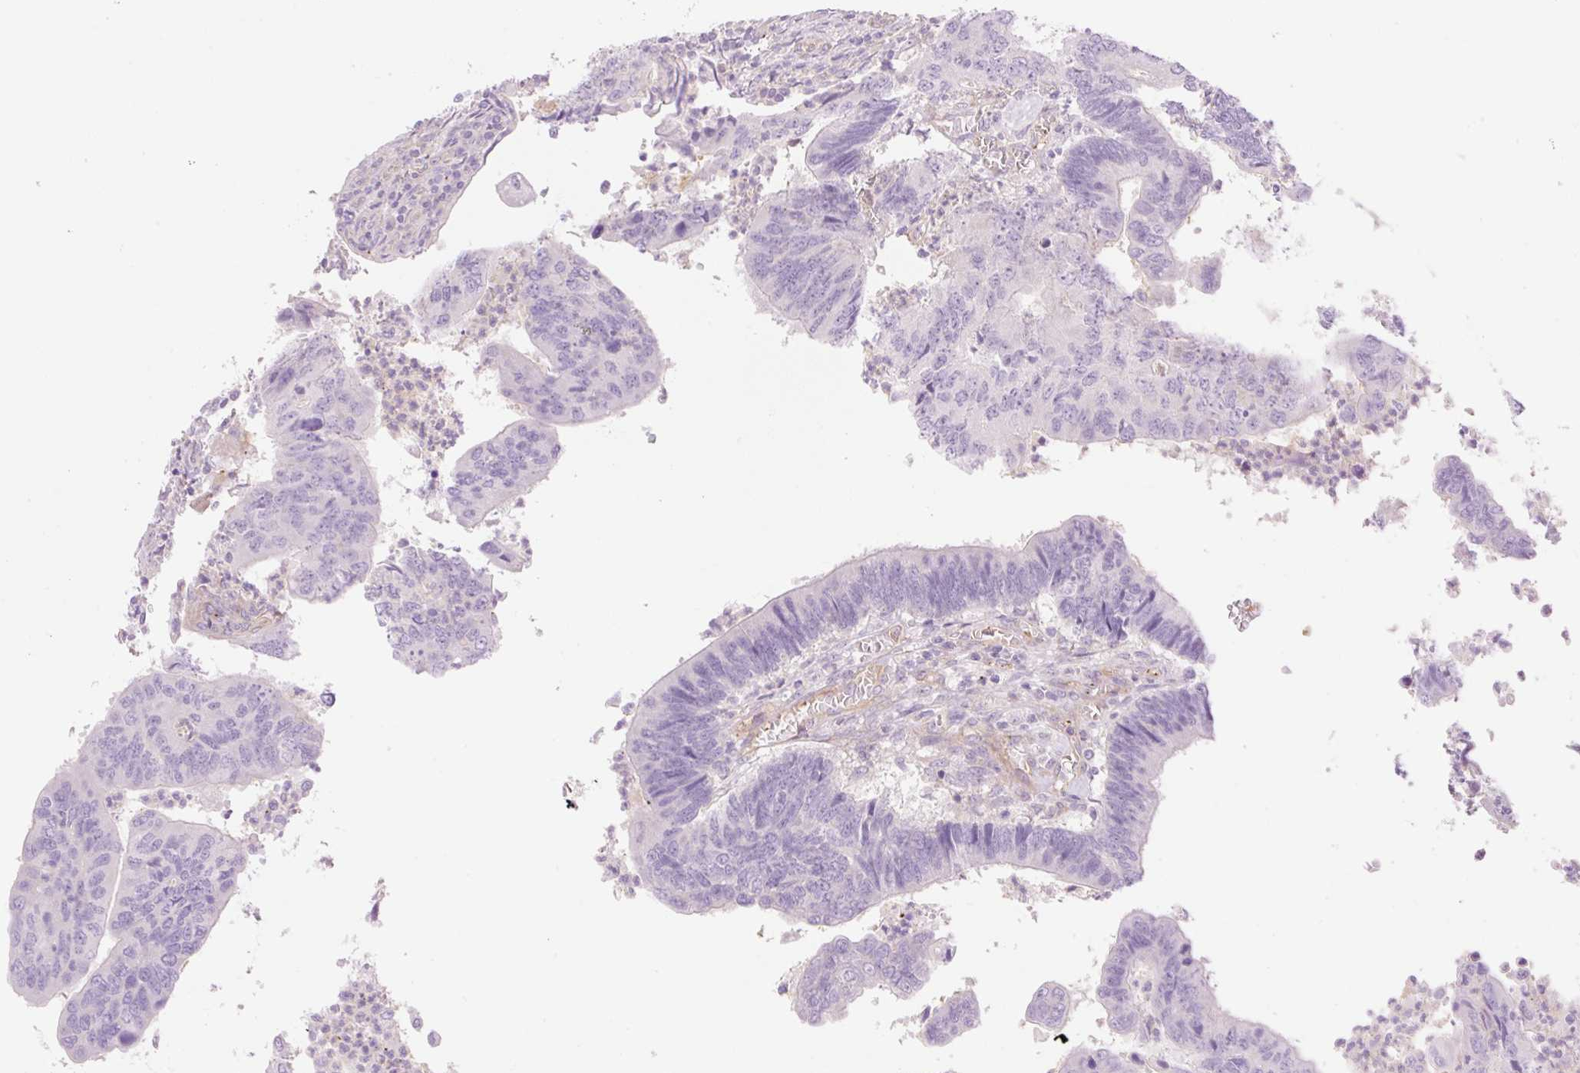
{"staining": {"intensity": "negative", "quantity": "none", "location": "none"}, "tissue": "colorectal cancer", "cell_type": "Tumor cells", "image_type": "cancer", "snomed": [{"axis": "morphology", "description": "Adenocarcinoma, NOS"}, {"axis": "topography", "description": "Colon"}], "caption": "This is an IHC photomicrograph of adenocarcinoma (colorectal). There is no staining in tumor cells.", "gene": "EHD3", "patient": {"sex": "female", "age": 67}}